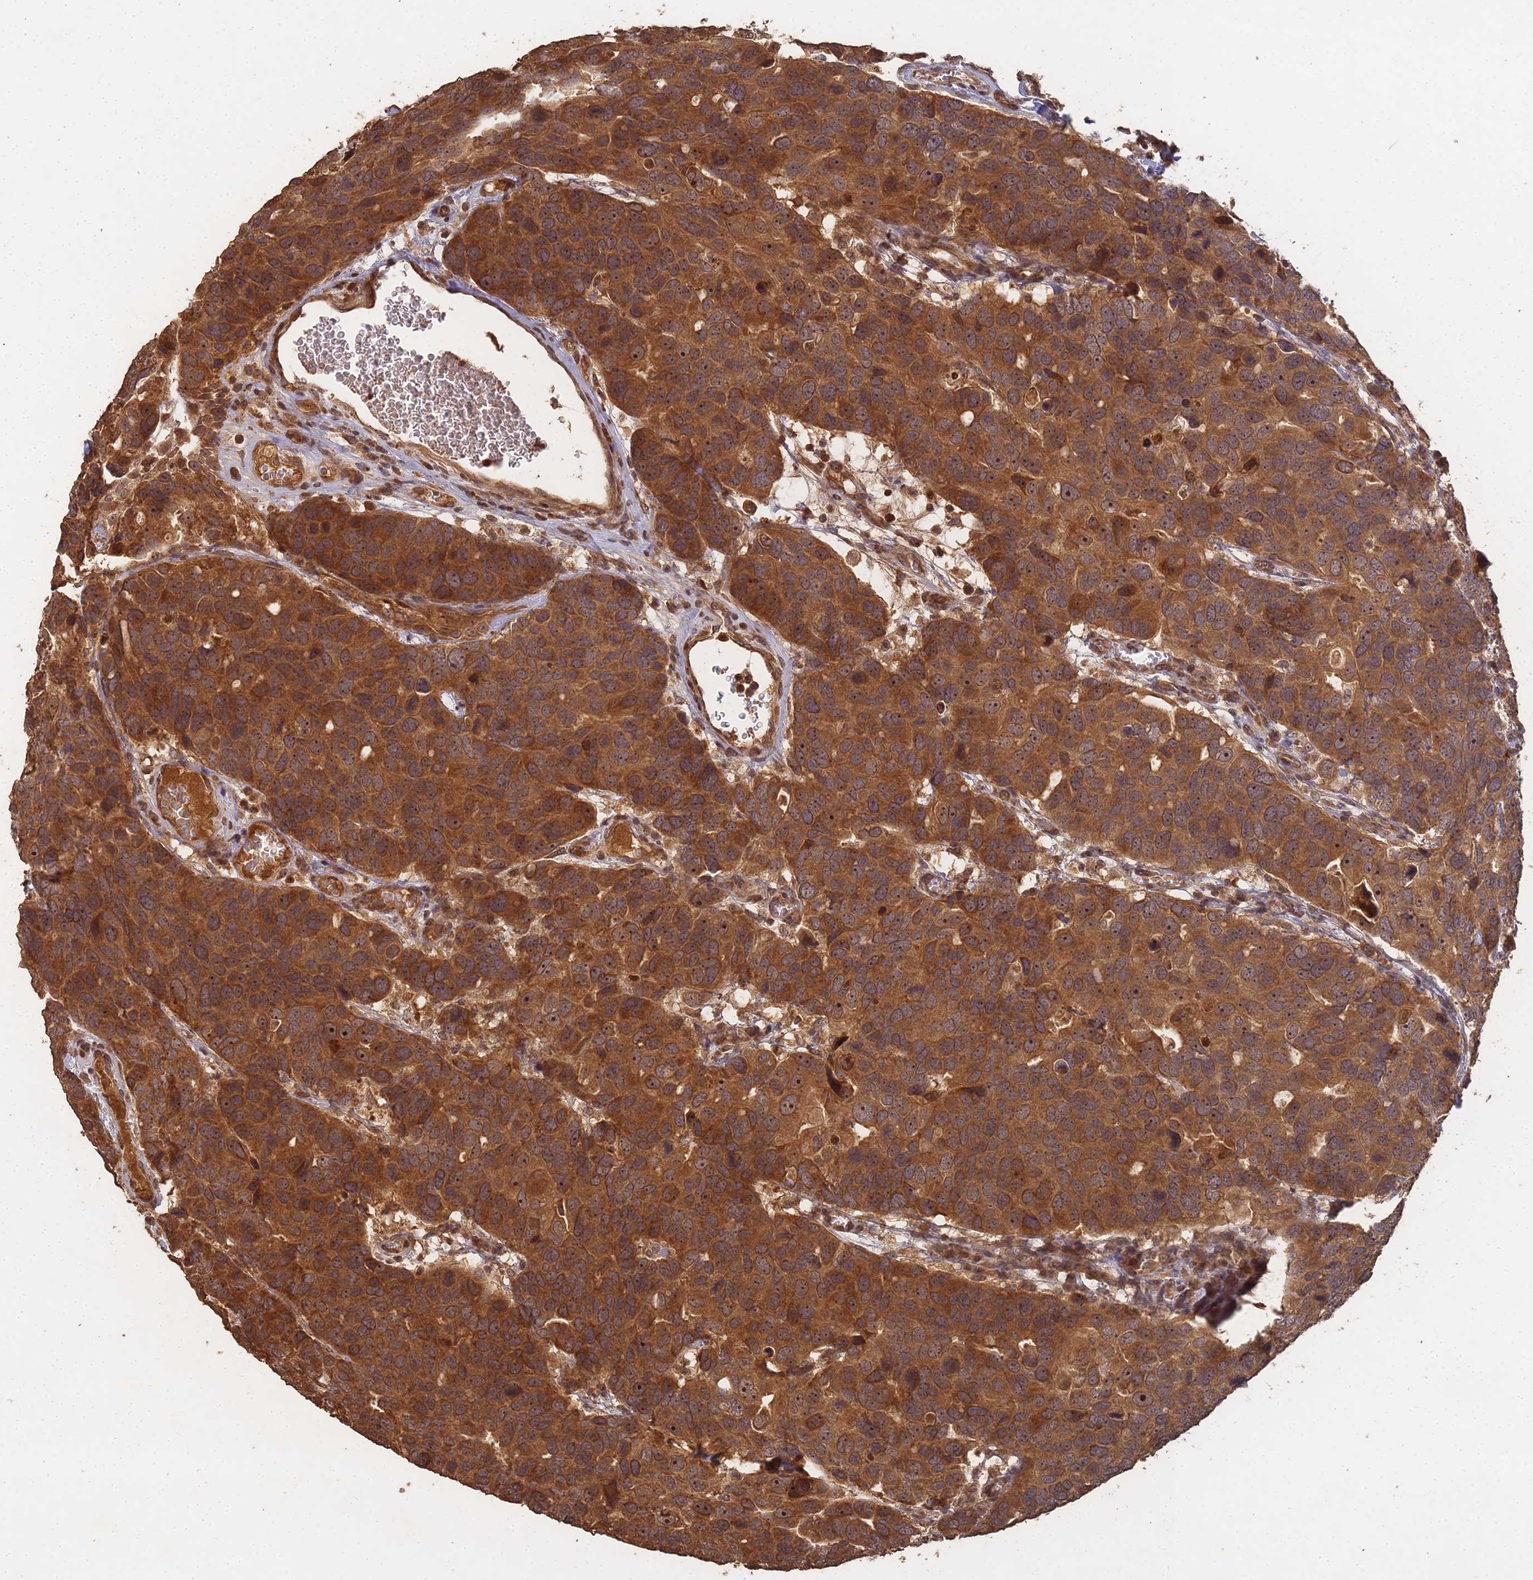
{"staining": {"intensity": "moderate", "quantity": ">75%", "location": "cytoplasmic/membranous,nuclear"}, "tissue": "breast cancer", "cell_type": "Tumor cells", "image_type": "cancer", "snomed": [{"axis": "morphology", "description": "Duct carcinoma"}, {"axis": "topography", "description": "Breast"}], "caption": "Protein expression analysis of human infiltrating ductal carcinoma (breast) reveals moderate cytoplasmic/membranous and nuclear positivity in approximately >75% of tumor cells.", "gene": "ALKBH1", "patient": {"sex": "female", "age": 83}}